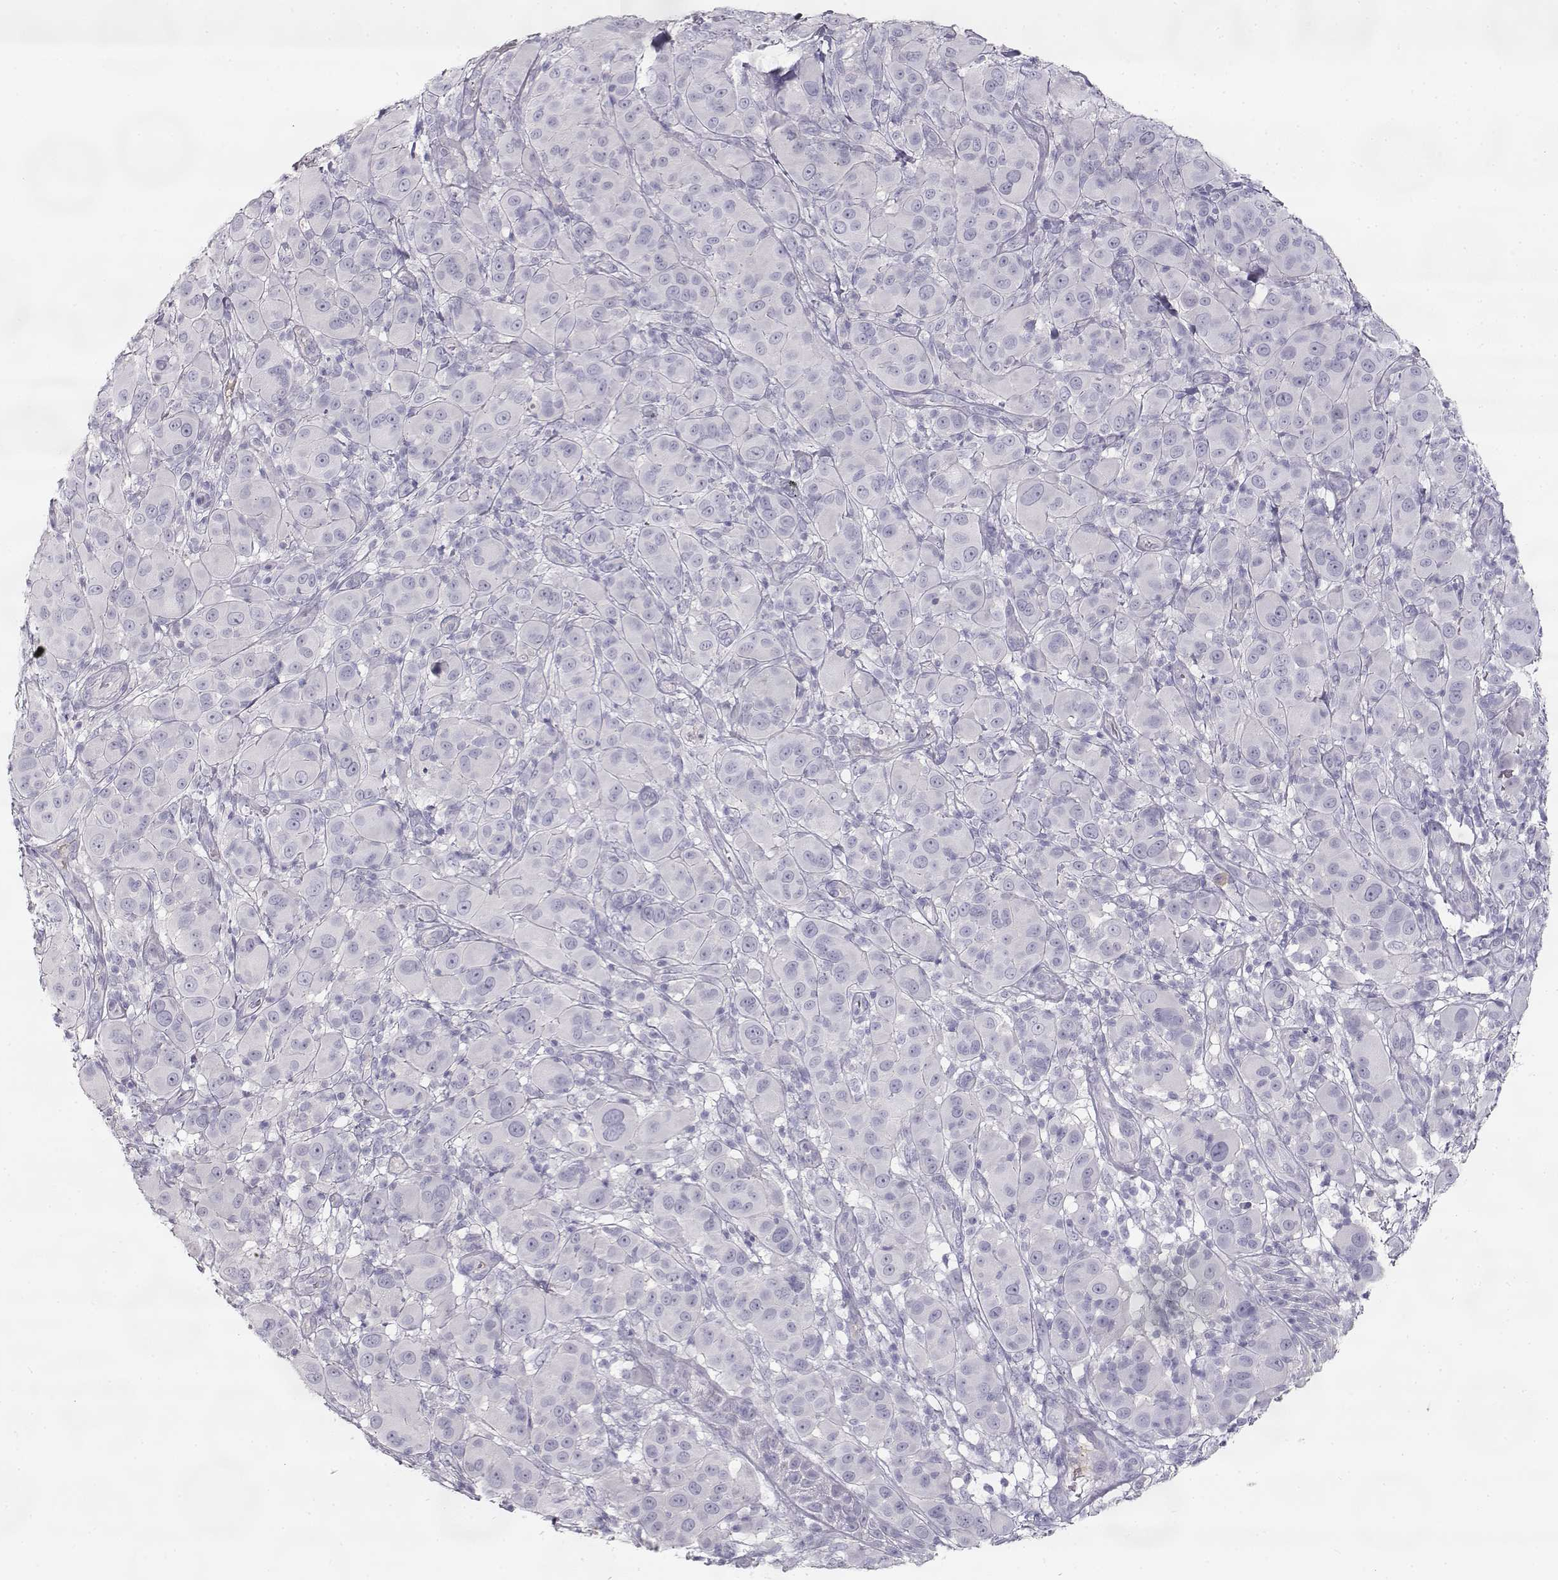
{"staining": {"intensity": "negative", "quantity": "none", "location": "none"}, "tissue": "melanoma", "cell_type": "Tumor cells", "image_type": "cancer", "snomed": [{"axis": "morphology", "description": "Malignant melanoma, NOS"}, {"axis": "topography", "description": "Skin"}], "caption": "Melanoma stained for a protein using immunohistochemistry (IHC) reveals no expression tumor cells.", "gene": "SLCO6A1", "patient": {"sex": "female", "age": 87}}